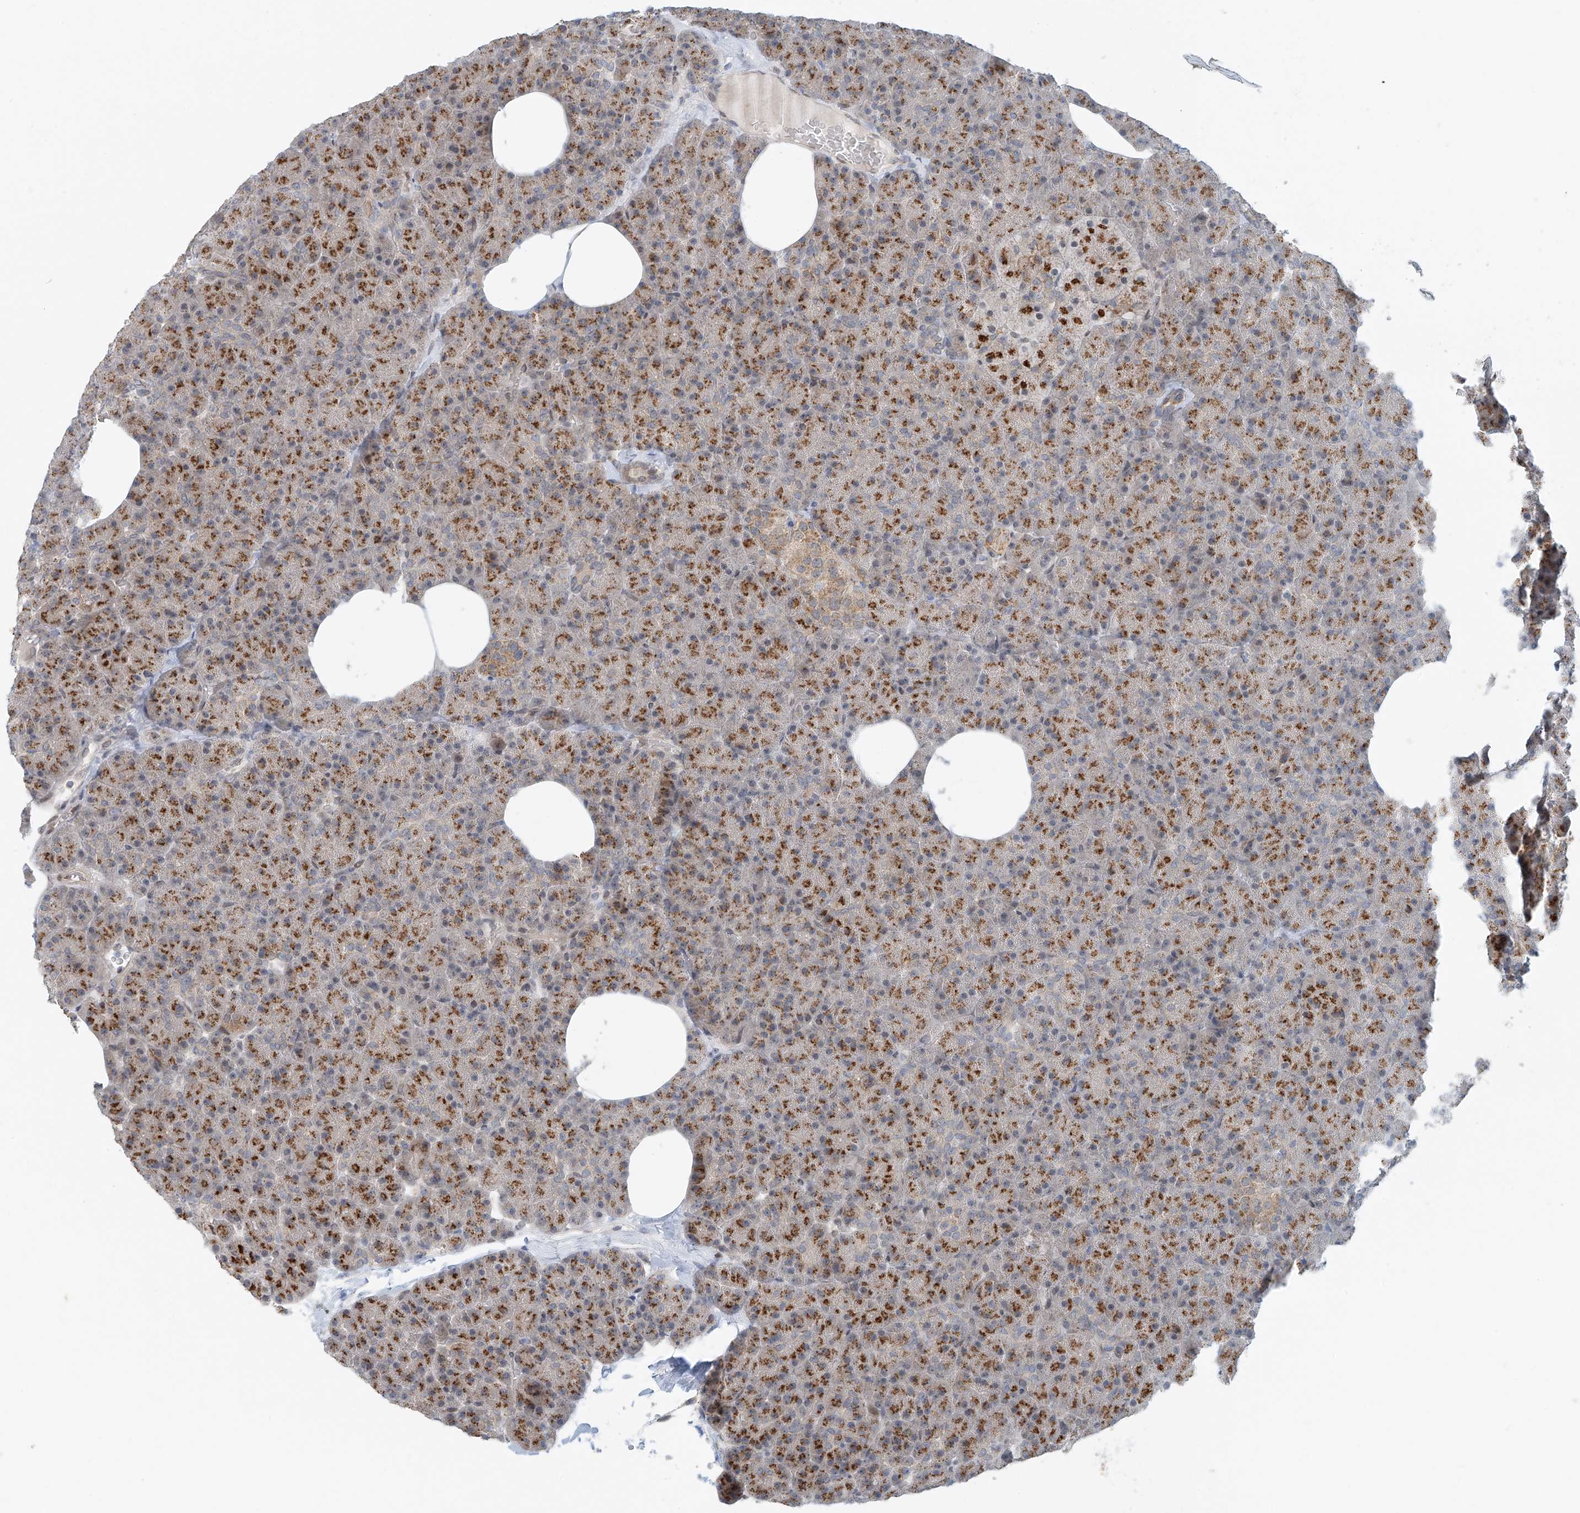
{"staining": {"intensity": "strong", "quantity": ">75%", "location": "cytoplasmic/membranous"}, "tissue": "pancreas", "cell_type": "Exocrine glandular cells", "image_type": "normal", "snomed": [{"axis": "morphology", "description": "Normal tissue, NOS"}, {"axis": "morphology", "description": "Carcinoid, malignant, NOS"}, {"axis": "topography", "description": "Pancreas"}], "caption": "Pancreas stained for a protein demonstrates strong cytoplasmic/membranous positivity in exocrine glandular cells.", "gene": "STARD9", "patient": {"sex": "female", "age": 35}}